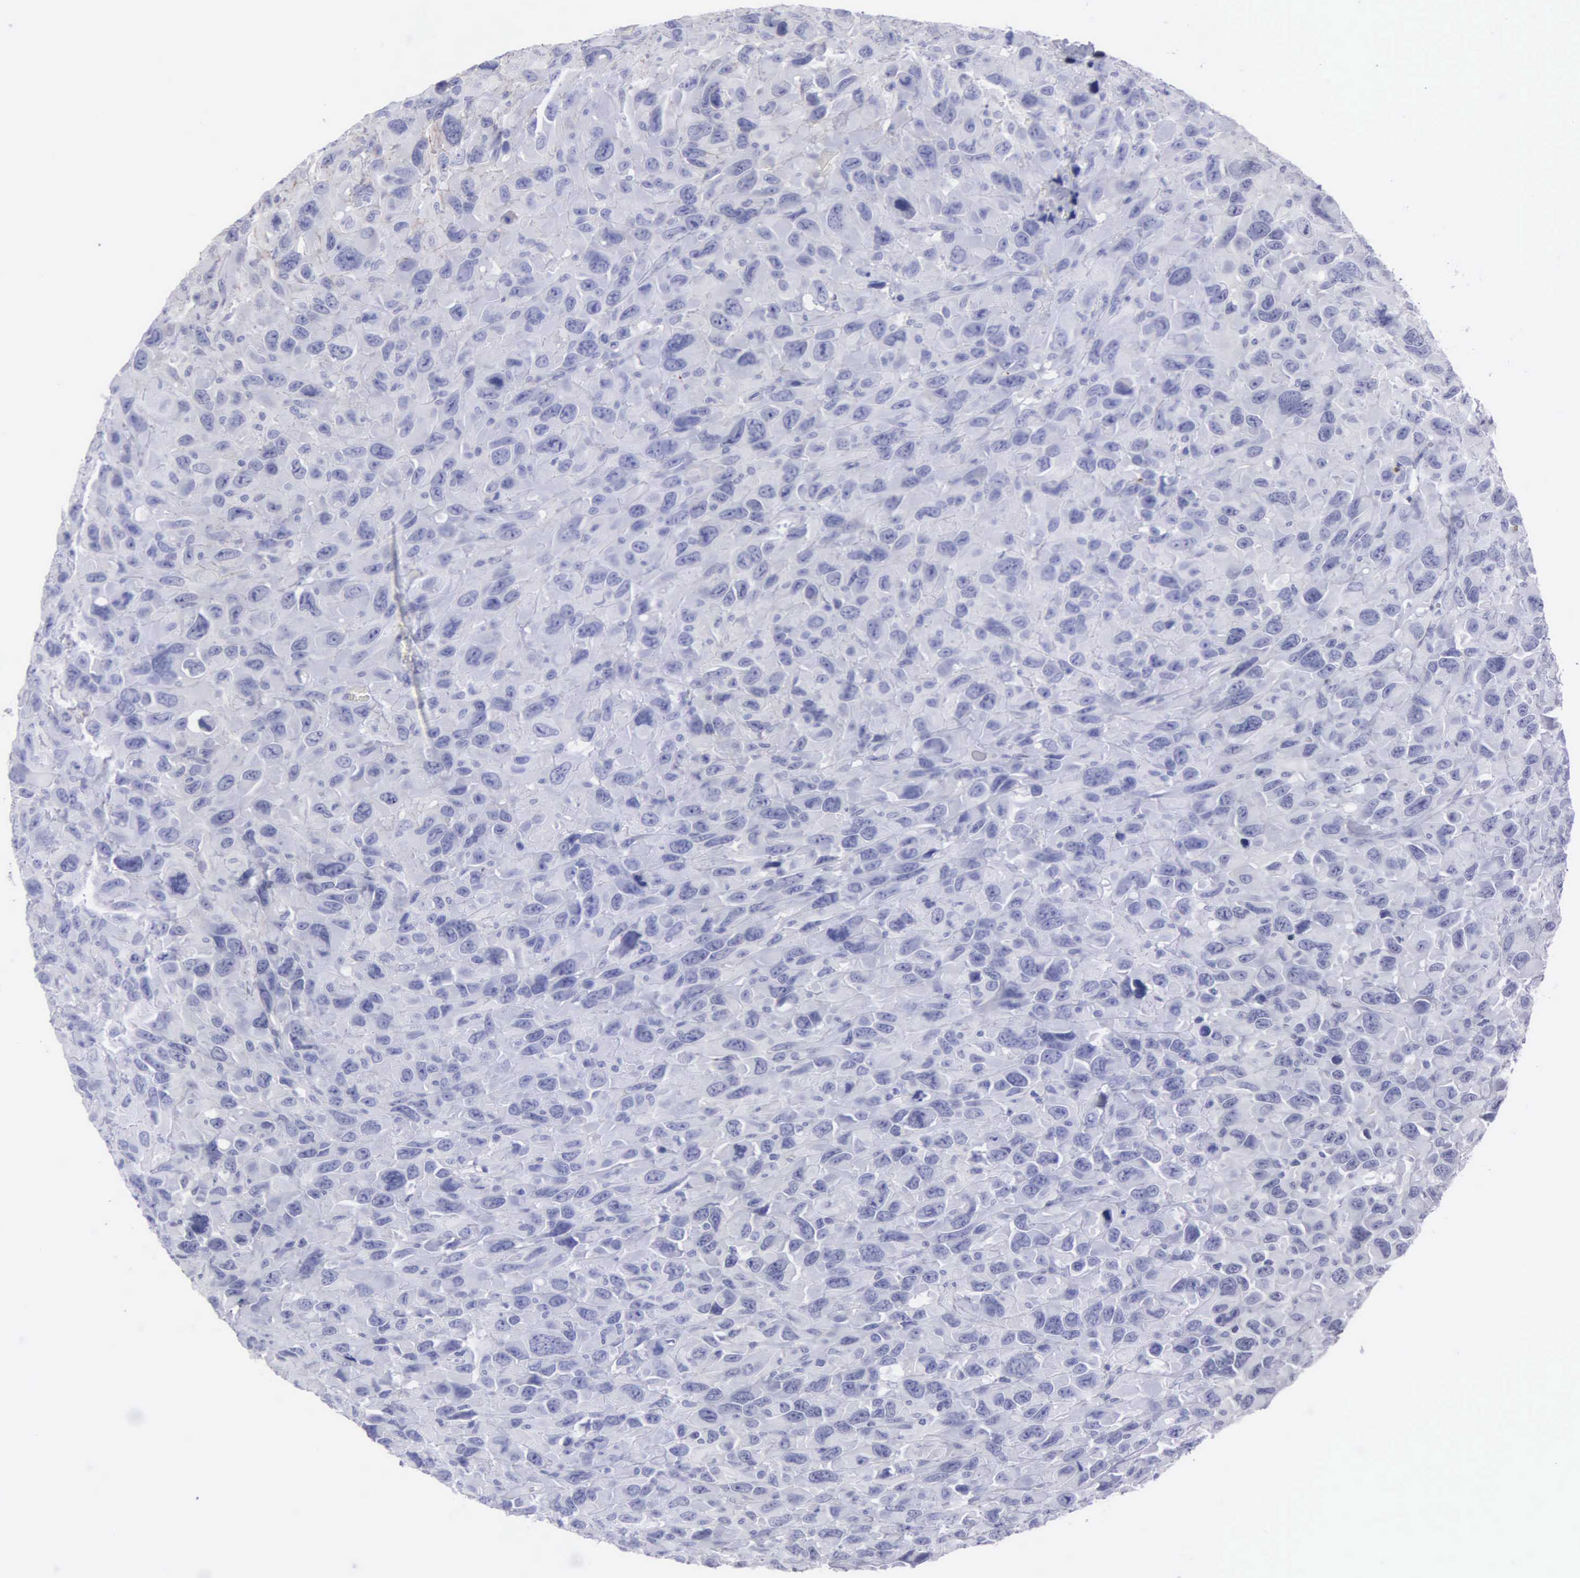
{"staining": {"intensity": "negative", "quantity": "none", "location": "none"}, "tissue": "renal cancer", "cell_type": "Tumor cells", "image_type": "cancer", "snomed": [{"axis": "morphology", "description": "Adenocarcinoma, NOS"}, {"axis": "topography", "description": "Kidney"}], "caption": "Micrograph shows no protein staining in tumor cells of renal cancer tissue.", "gene": "FBLN5", "patient": {"sex": "male", "age": 79}}